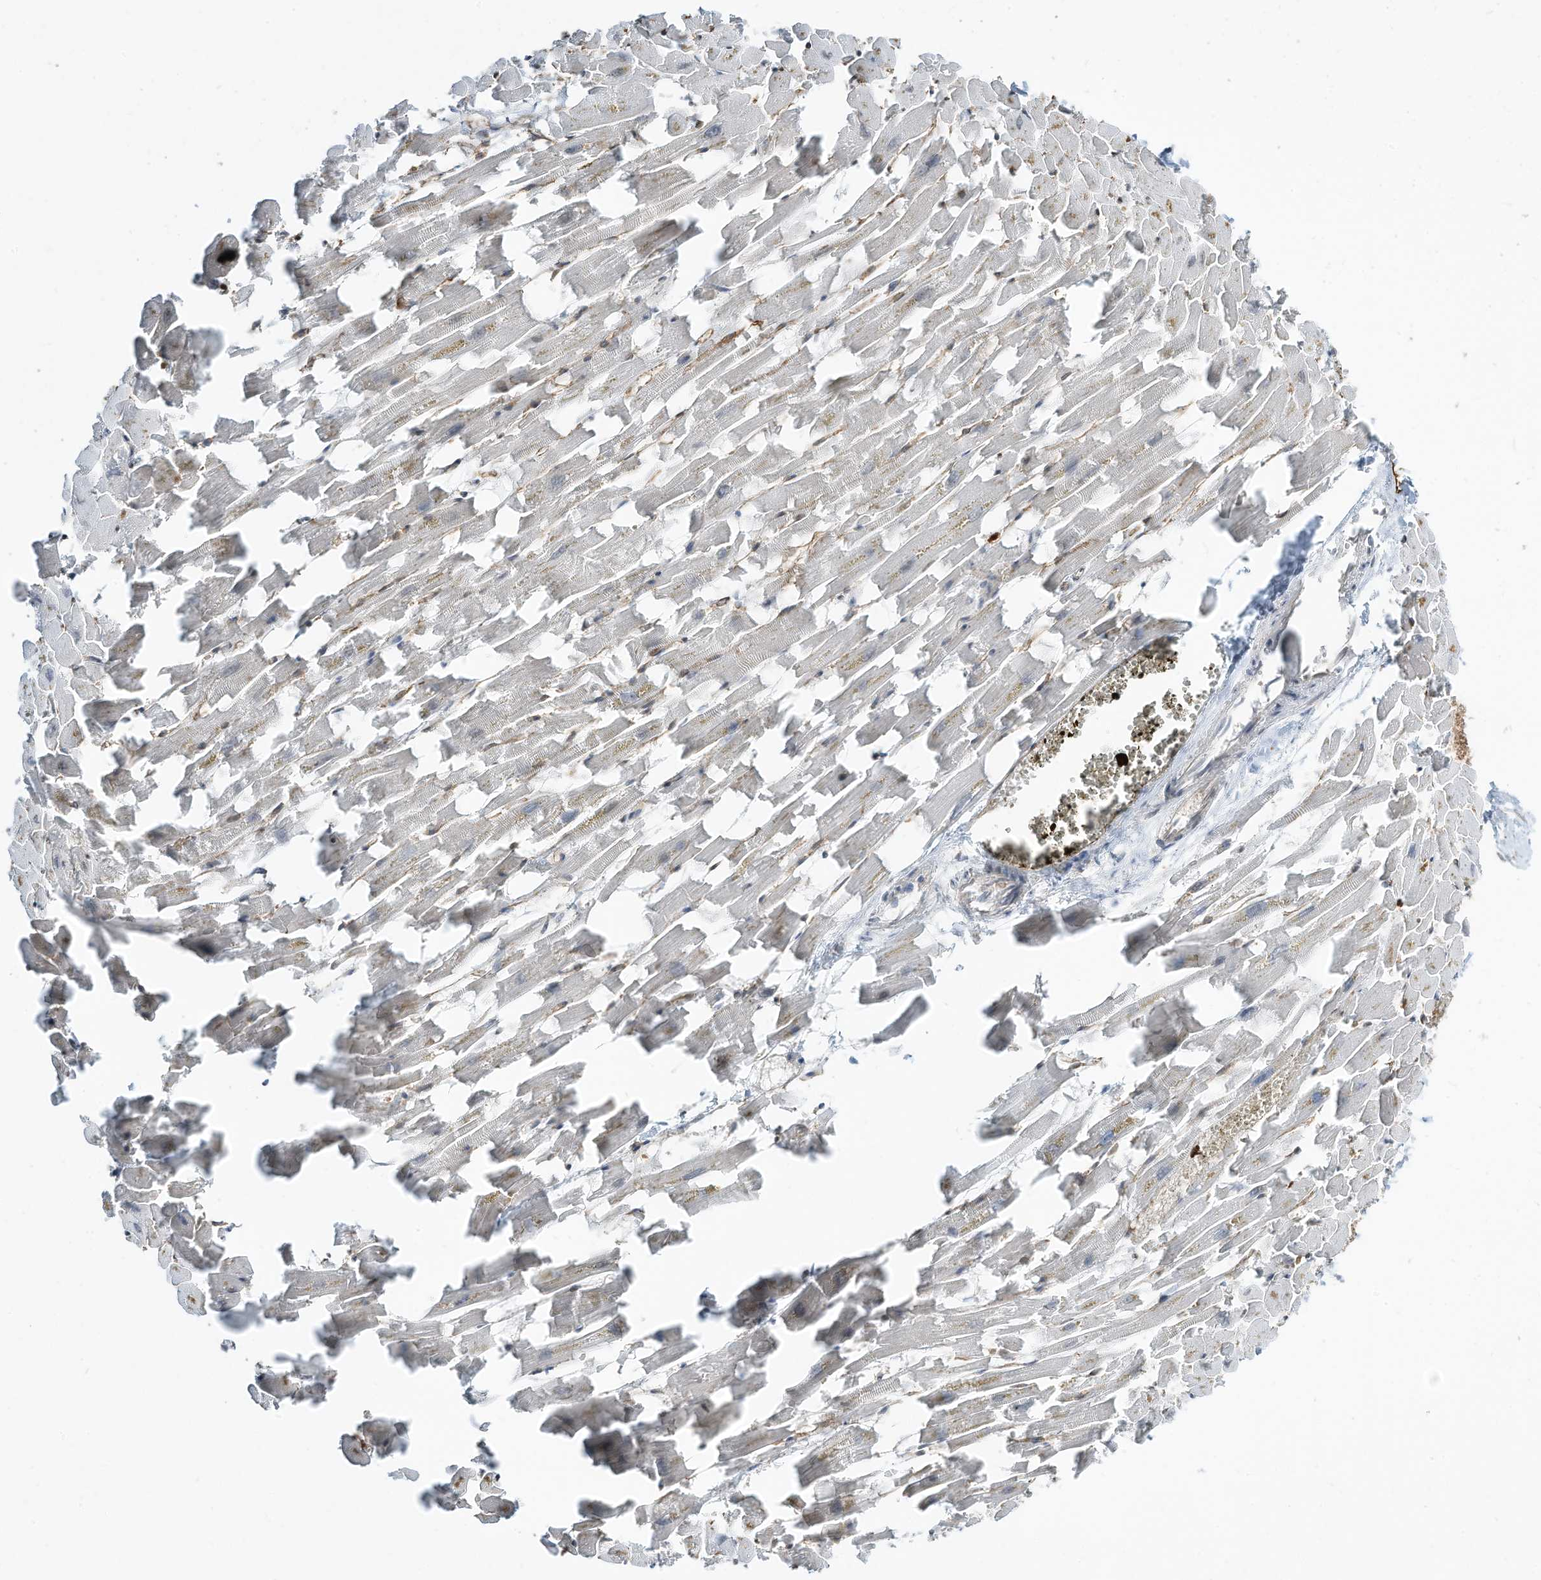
{"staining": {"intensity": "moderate", "quantity": "<25%", "location": "cytoplasmic/membranous"}, "tissue": "heart muscle", "cell_type": "Cardiomyocytes", "image_type": "normal", "snomed": [{"axis": "morphology", "description": "Normal tissue, NOS"}, {"axis": "topography", "description": "Heart"}], "caption": "Immunohistochemical staining of benign human heart muscle displays moderate cytoplasmic/membranous protein expression in about <25% of cardiomyocytes. (brown staining indicates protein expression, while blue staining denotes nuclei).", "gene": "DZIP3", "patient": {"sex": "female", "age": 64}}